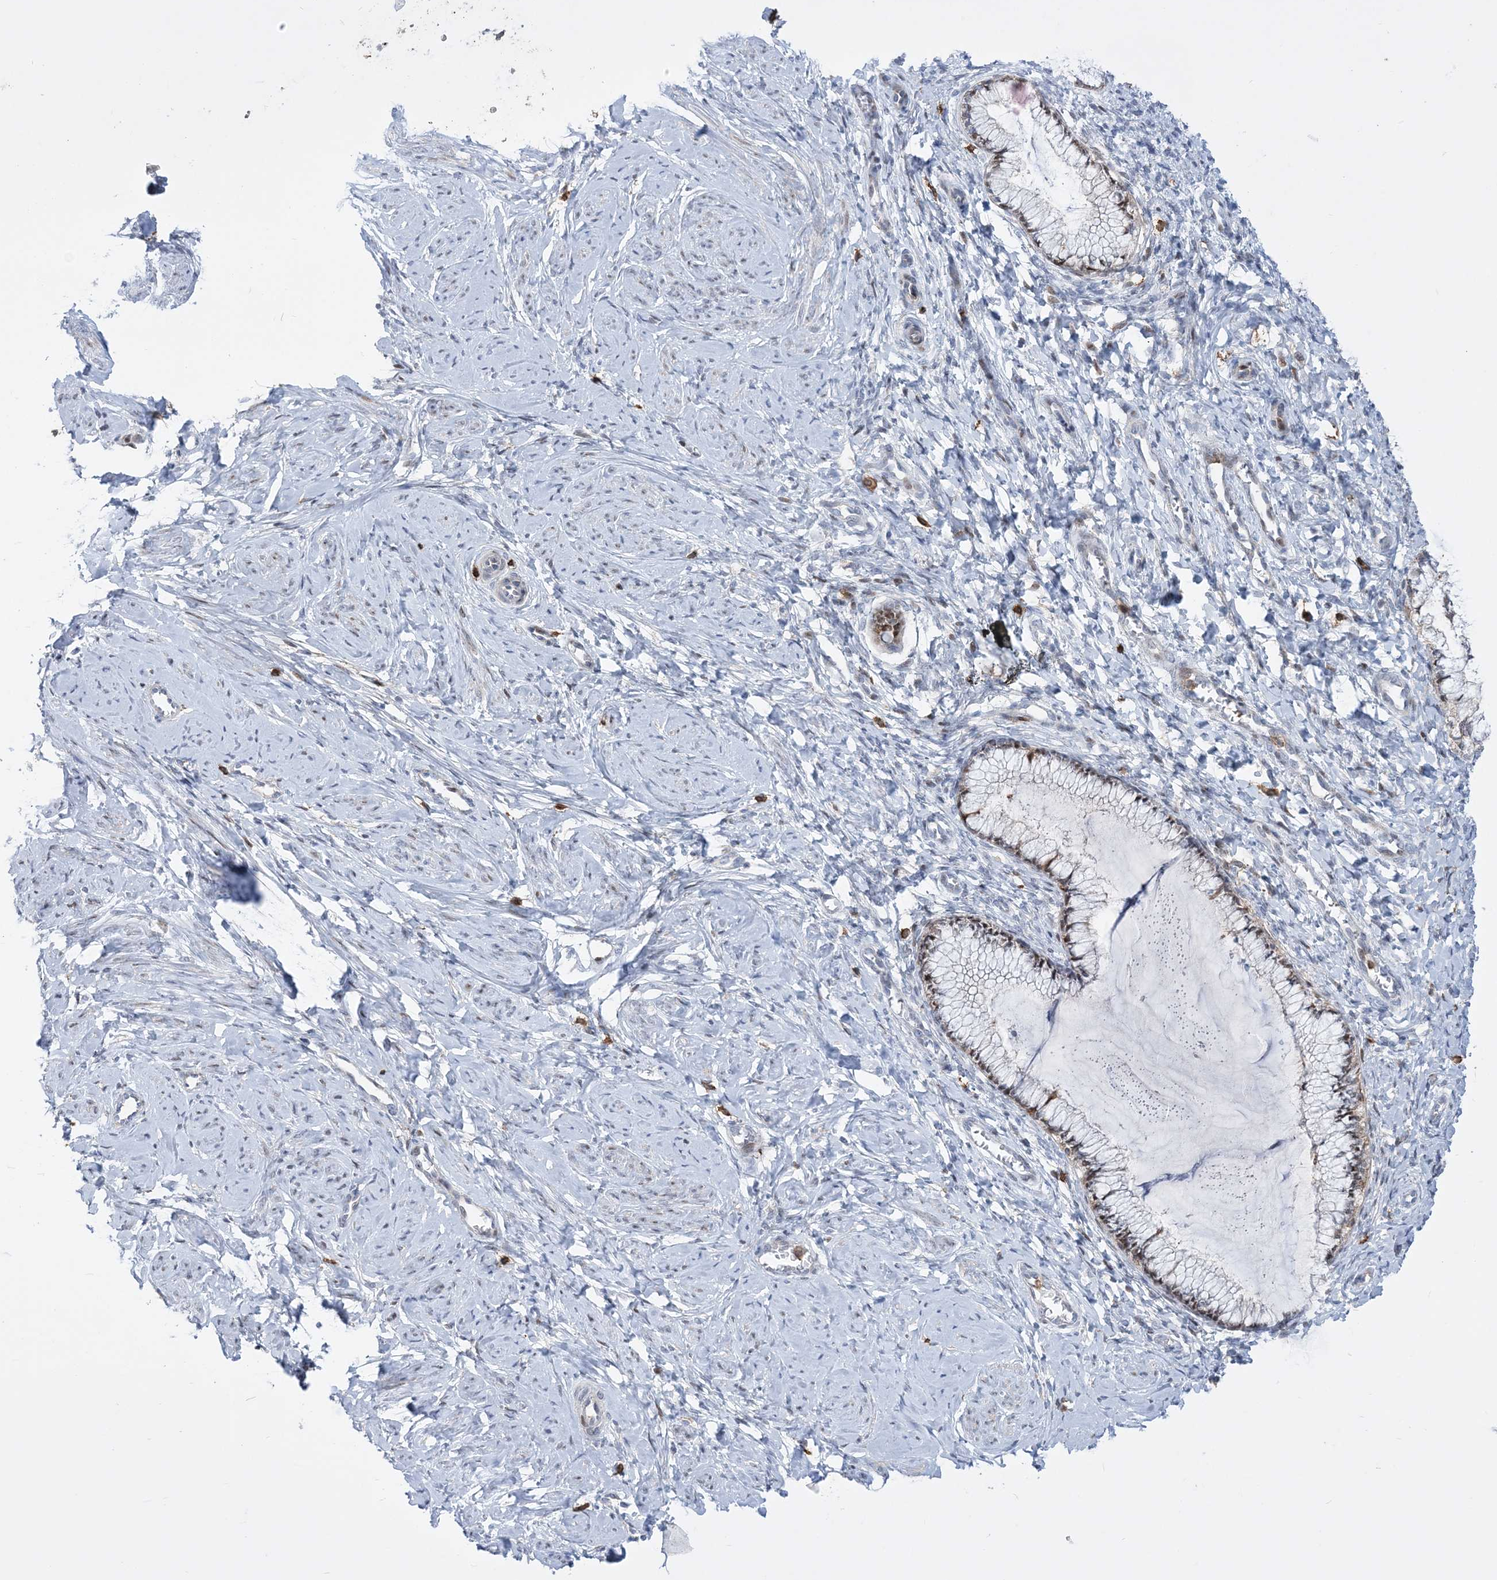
{"staining": {"intensity": "moderate", "quantity": ">75%", "location": "cytoplasmic/membranous,nuclear"}, "tissue": "cervix", "cell_type": "Glandular cells", "image_type": "normal", "snomed": [{"axis": "morphology", "description": "Normal tissue, NOS"}, {"axis": "morphology", "description": "Adenocarcinoma, NOS"}, {"axis": "topography", "description": "Cervix"}], "caption": "High-power microscopy captured an immunohistochemistry photomicrograph of normal cervix, revealing moderate cytoplasmic/membranous,nuclear positivity in about >75% of glandular cells. (Brightfield microscopy of DAB IHC at high magnification).", "gene": "RNPEPL1", "patient": {"sex": "female", "age": 29}}